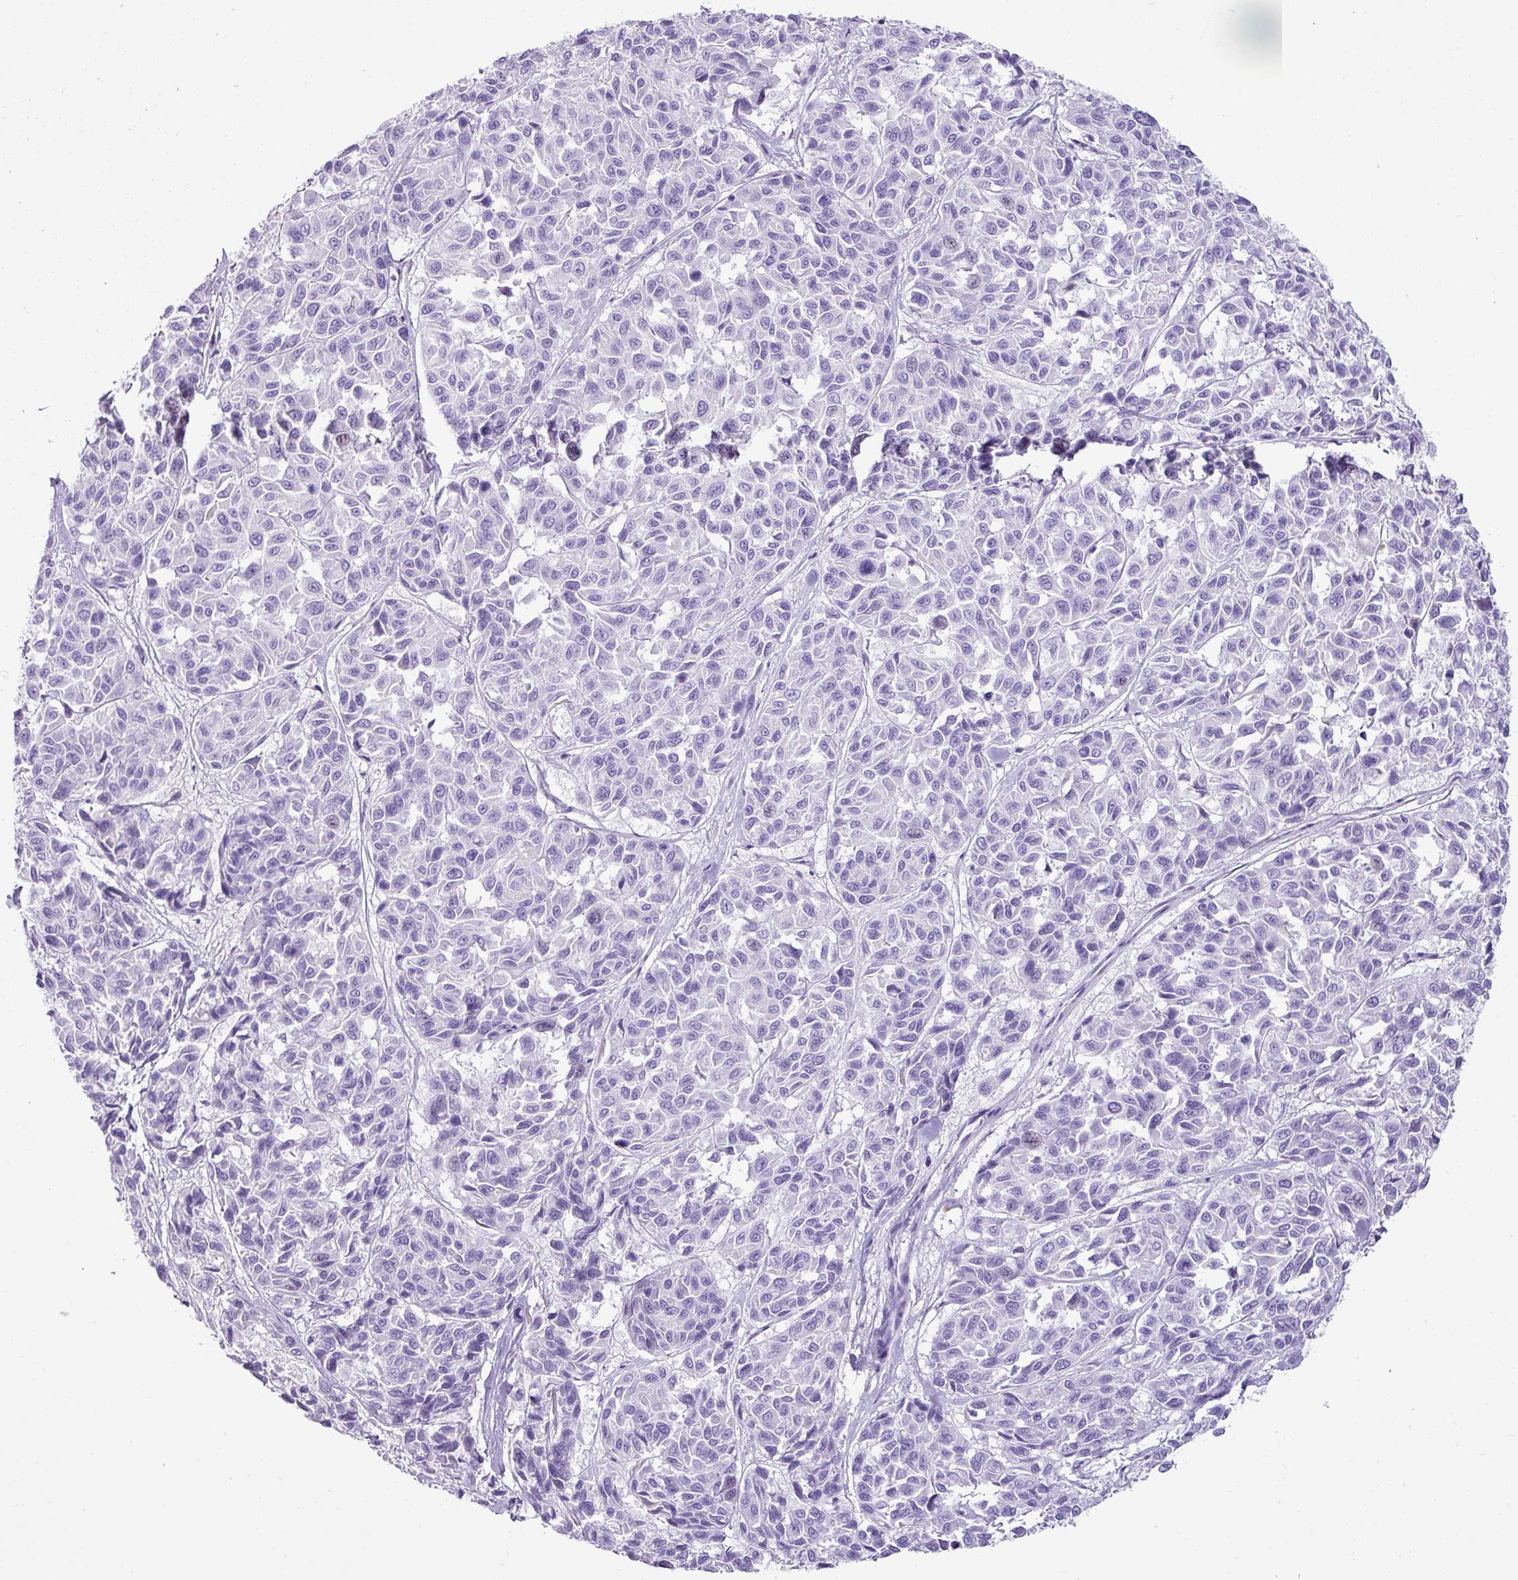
{"staining": {"intensity": "negative", "quantity": "none", "location": "none"}, "tissue": "melanoma", "cell_type": "Tumor cells", "image_type": "cancer", "snomed": [{"axis": "morphology", "description": "Malignant melanoma, NOS"}, {"axis": "topography", "description": "Skin"}], "caption": "An IHC micrograph of melanoma is shown. There is no staining in tumor cells of melanoma.", "gene": "ZSCAN5A", "patient": {"sex": "female", "age": 66}}